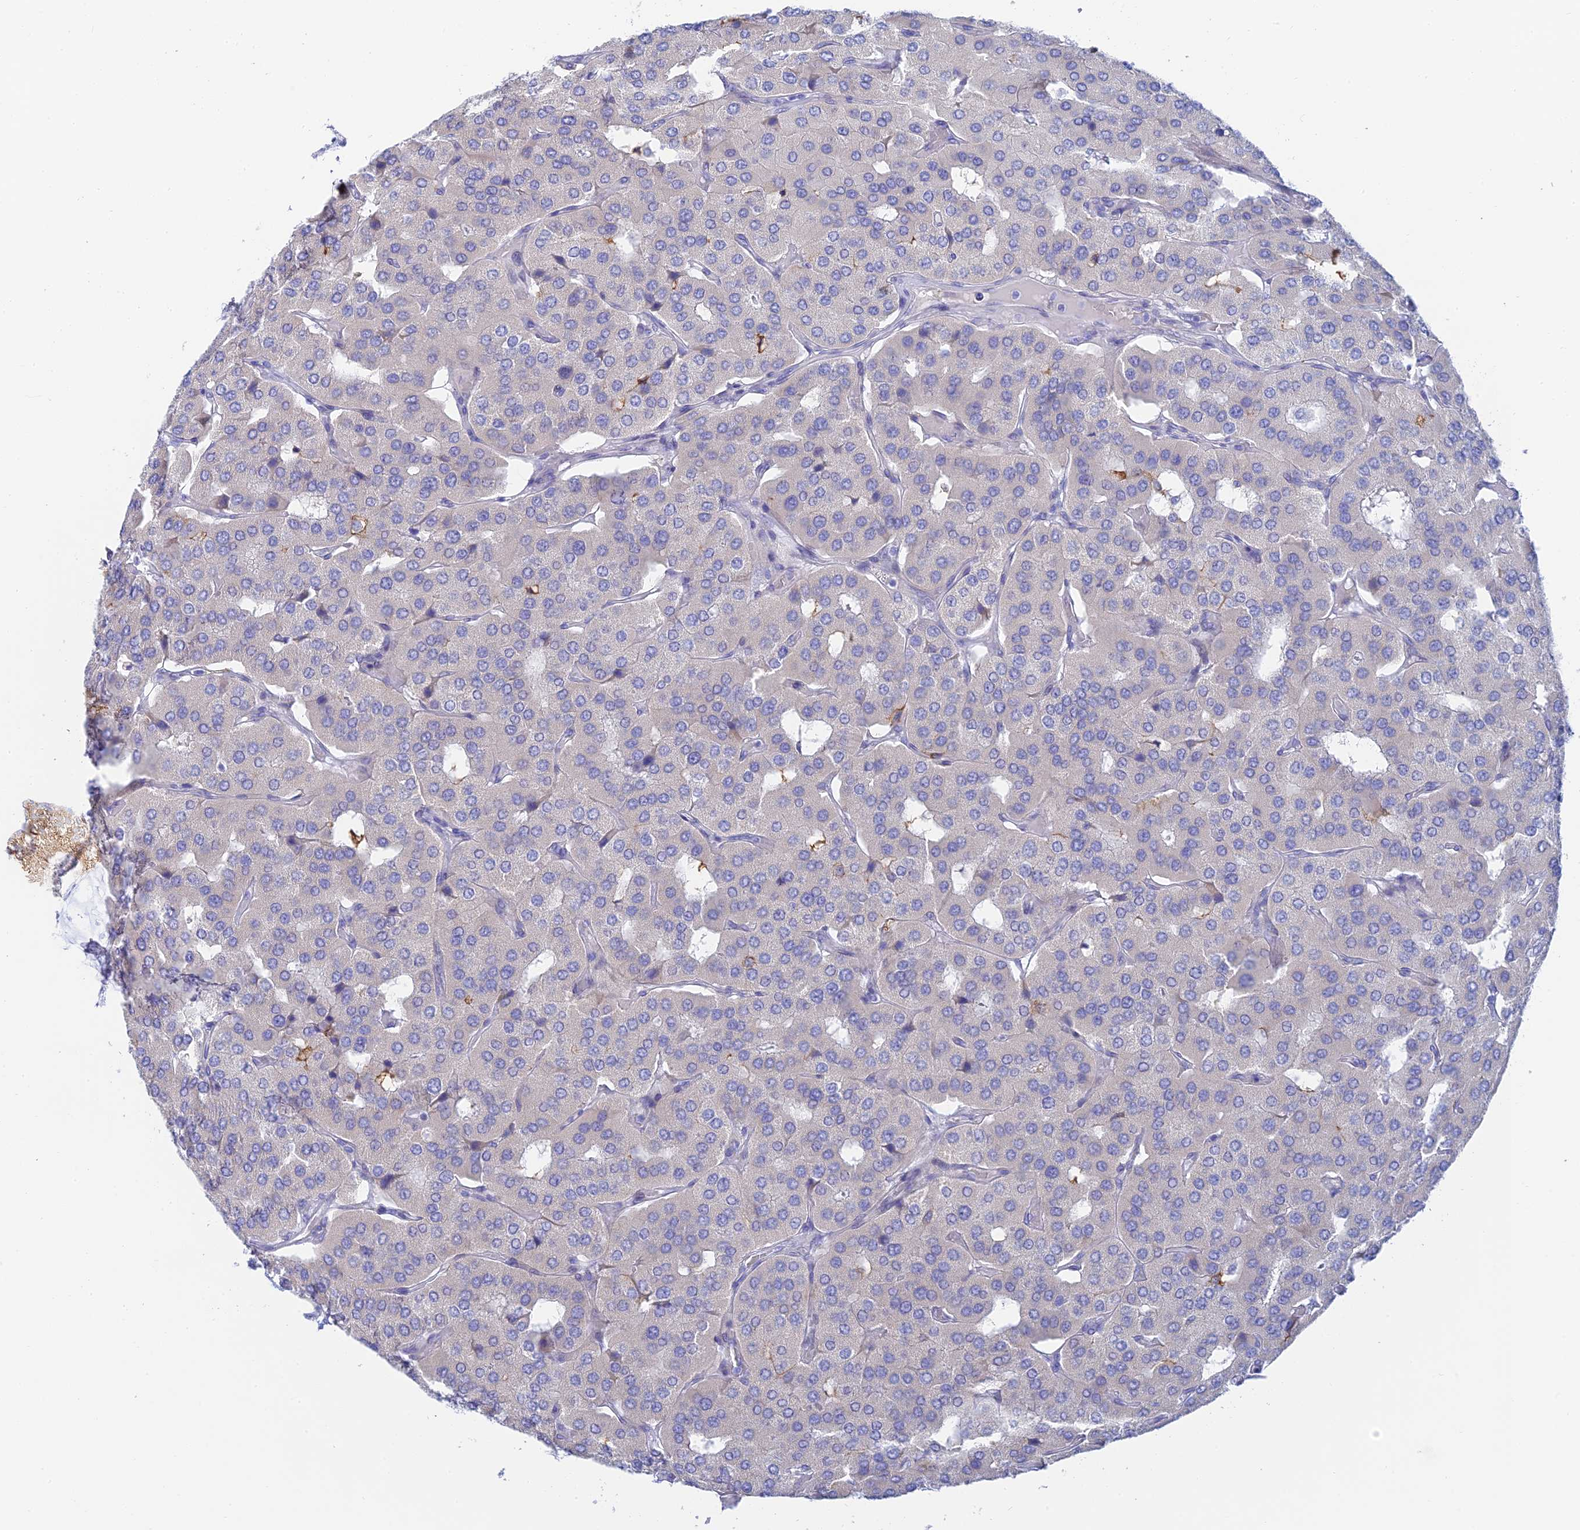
{"staining": {"intensity": "negative", "quantity": "none", "location": "none"}, "tissue": "parathyroid gland", "cell_type": "Glandular cells", "image_type": "normal", "snomed": [{"axis": "morphology", "description": "Normal tissue, NOS"}, {"axis": "morphology", "description": "Adenoma, NOS"}, {"axis": "topography", "description": "Parathyroid gland"}], "caption": "The IHC image has no significant positivity in glandular cells of parathyroid gland. (Stains: DAB IHC with hematoxylin counter stain, Microscopy: brightfield microscopy at high magnification).", "gene": "CEP152", "patient": {"sex": "female", "age": 86}}